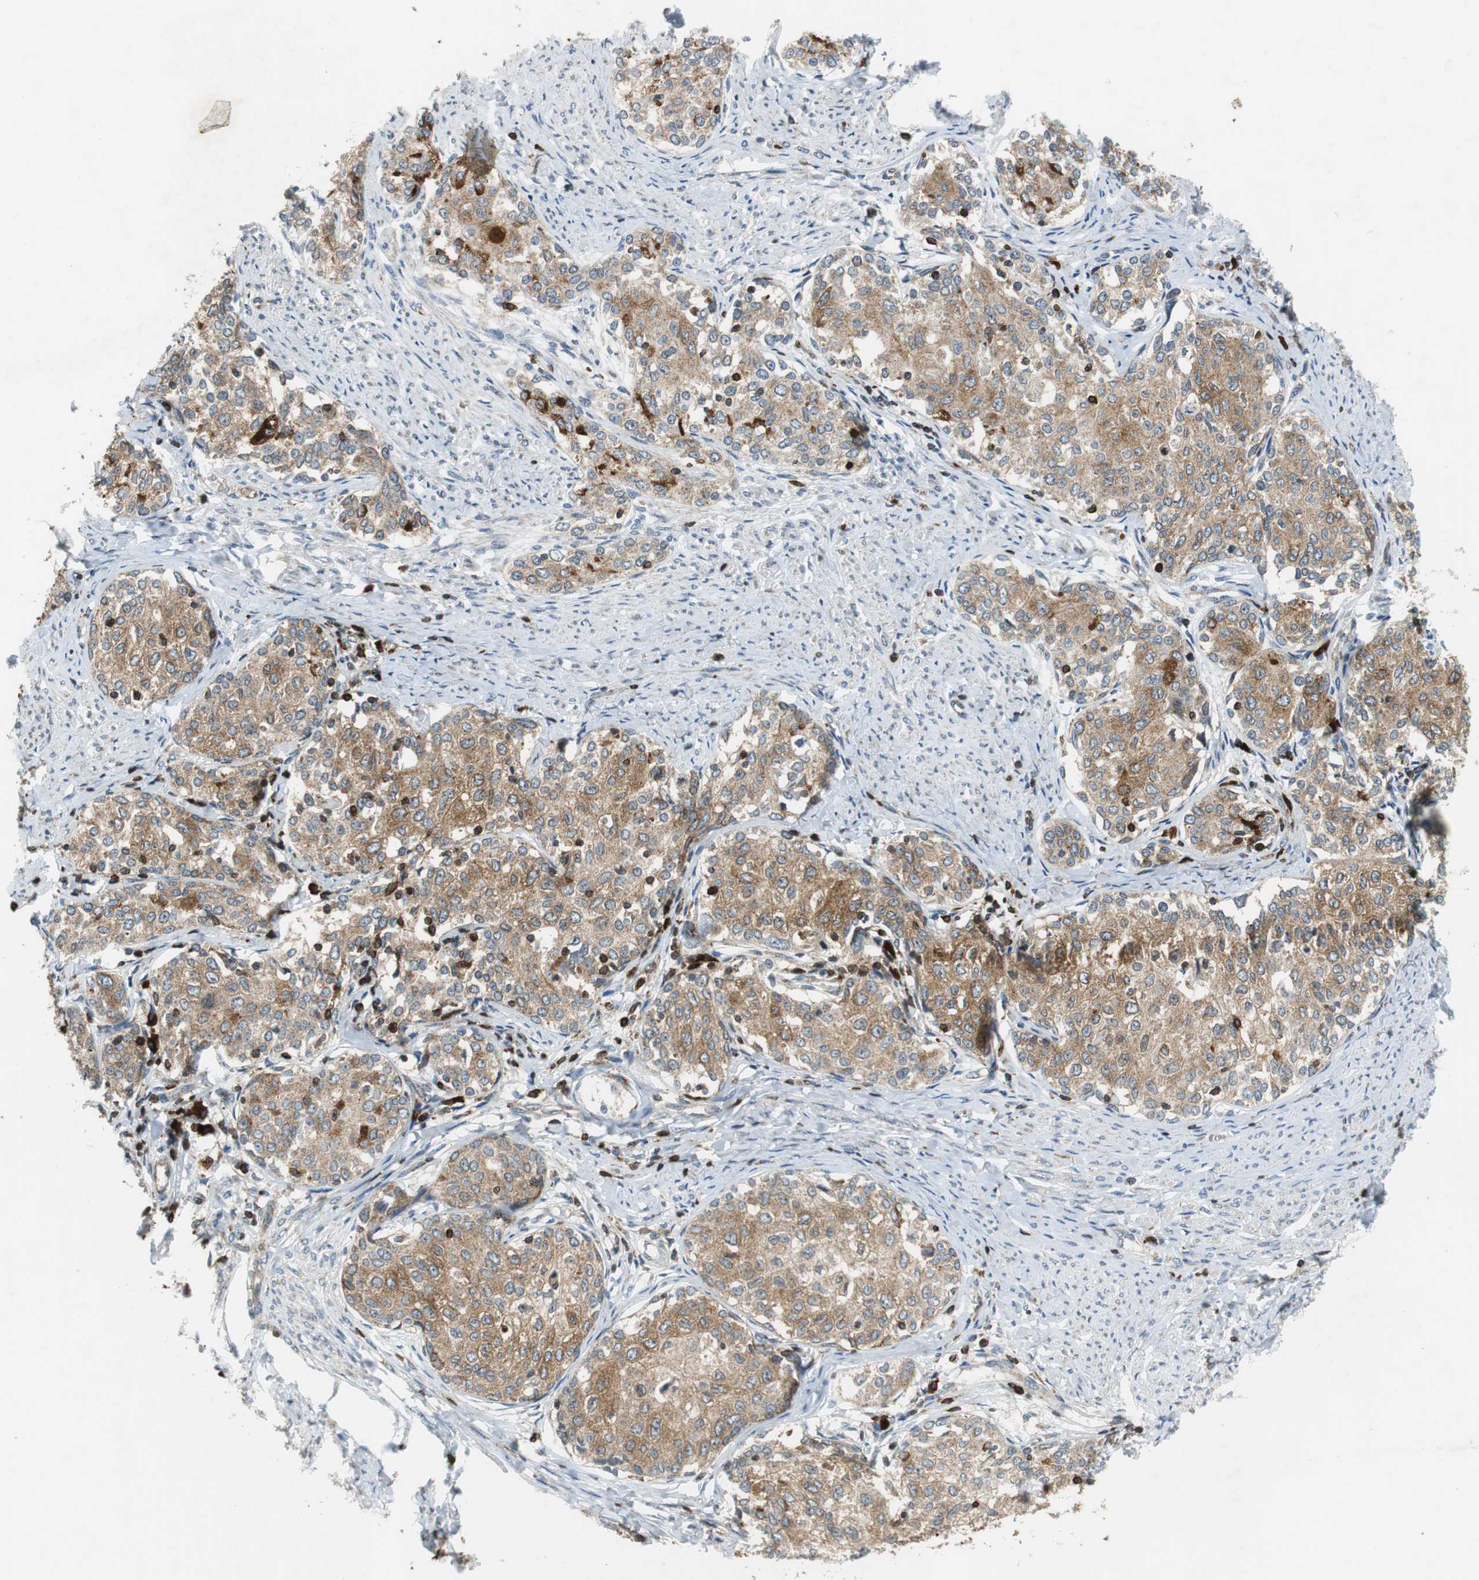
{"staining": {"intensity": "moderate", "quantity": ">75%", "location": "cytoplasmic/membranous"}, "tissue": "cervical cancer", "cell_type": "Tumor cells", "image_type": "cancer", "snomed": [{"axis": "morphology", "description": "Squamous cell carcinoma, NOS"}, {"axis": "morphology", "description": "Adenocarcinoma, NOS"}, {"axis": "topography", "description": "Cervix"}], "caption": "Human squamous cell carcinoma (cervical) stained with a protein marker displays moderate staining in tumor cells.", "gene": "TUBA4A", "patient": {"sex": "female", "age": 52}}